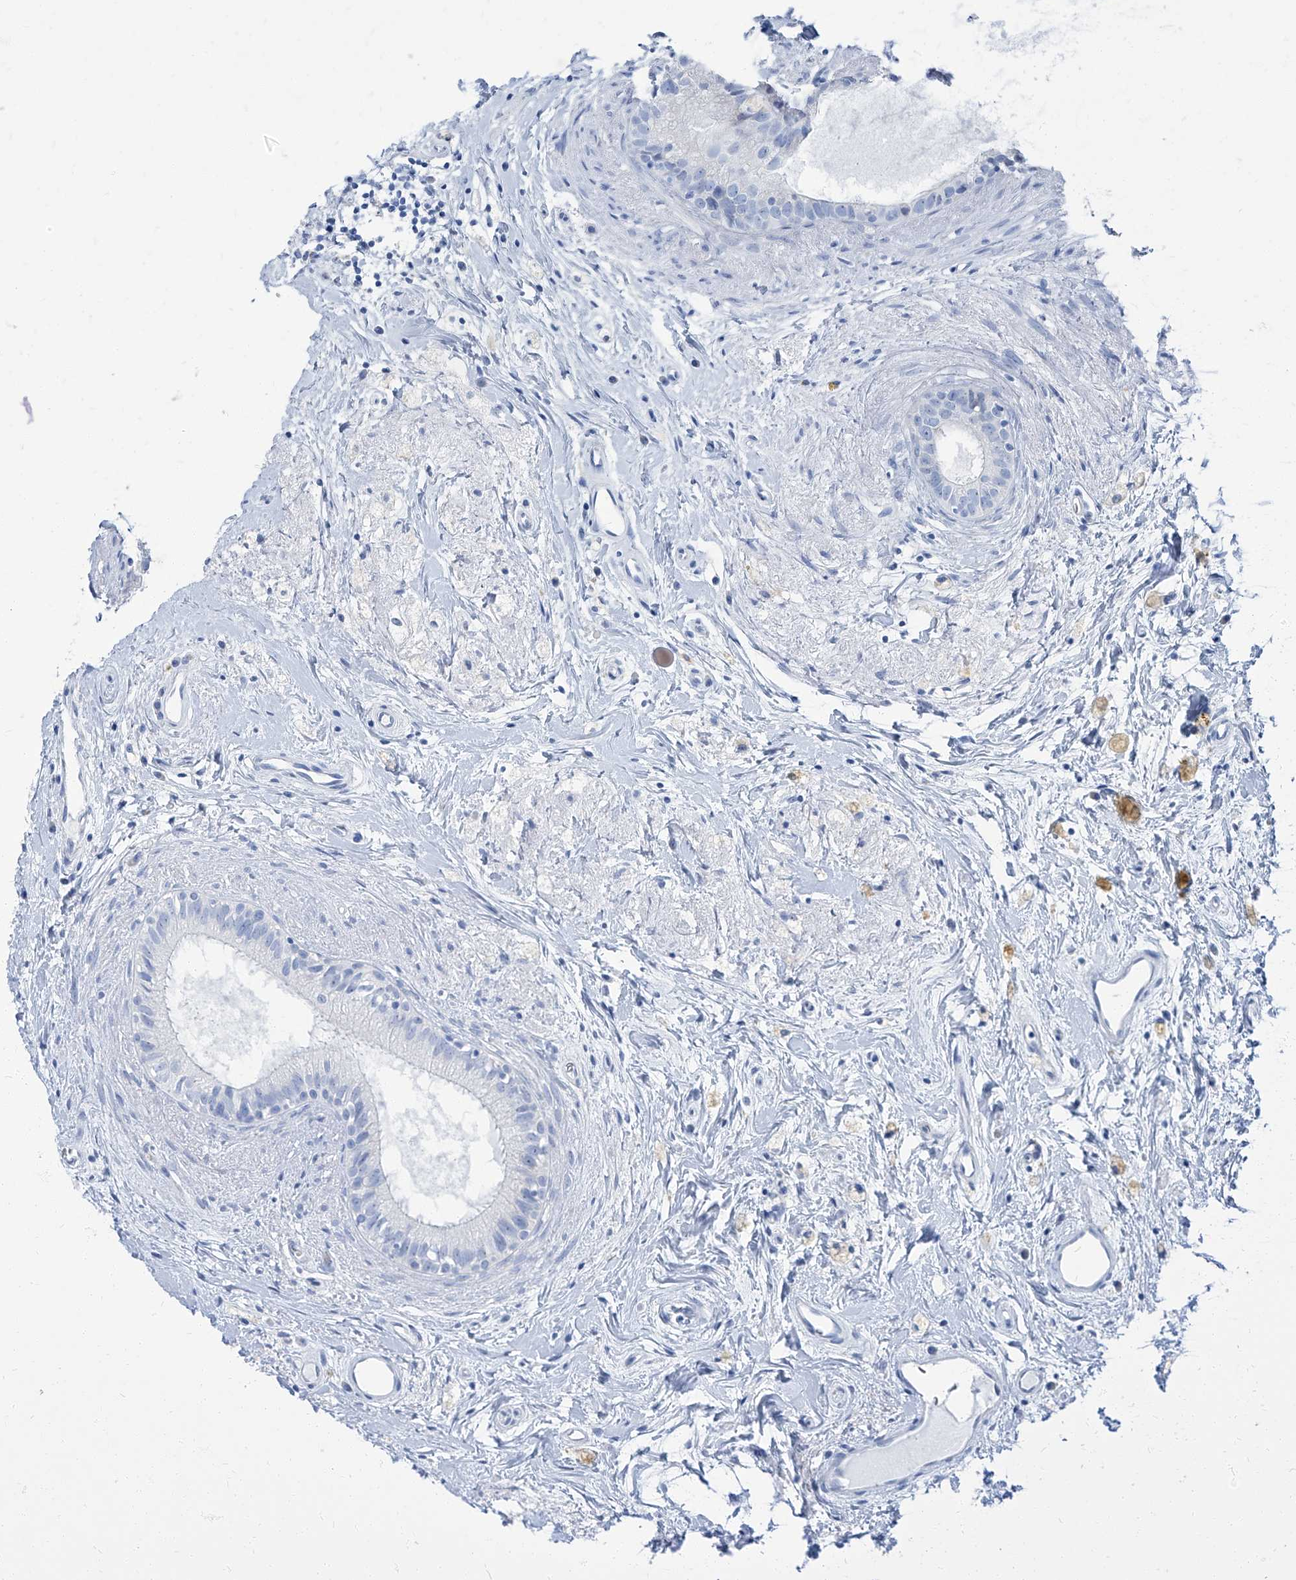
{"staining": {"intensity": "negative", "quantity": "none", "location": "none"}, "tissue": "epididymis", "cell_type": "Glandular cells", "image_type": "normal", "snomed": [{"axis": "morphology", "description": "Normal tissue, NOS"}, {"axis": "topography", "description": "Epididymis"}], "caption": "Unremarkable epididymis was stained to show a protein in brown. There is no significant staining in glandular cells. The staining is performed using DAB (3,3'-diaminobenzidine) brown chromogen with nuclei counter-stained in using hematoxylin.", "gene": "TXLNB", "patient": {"sex": "male", "age": 80}}